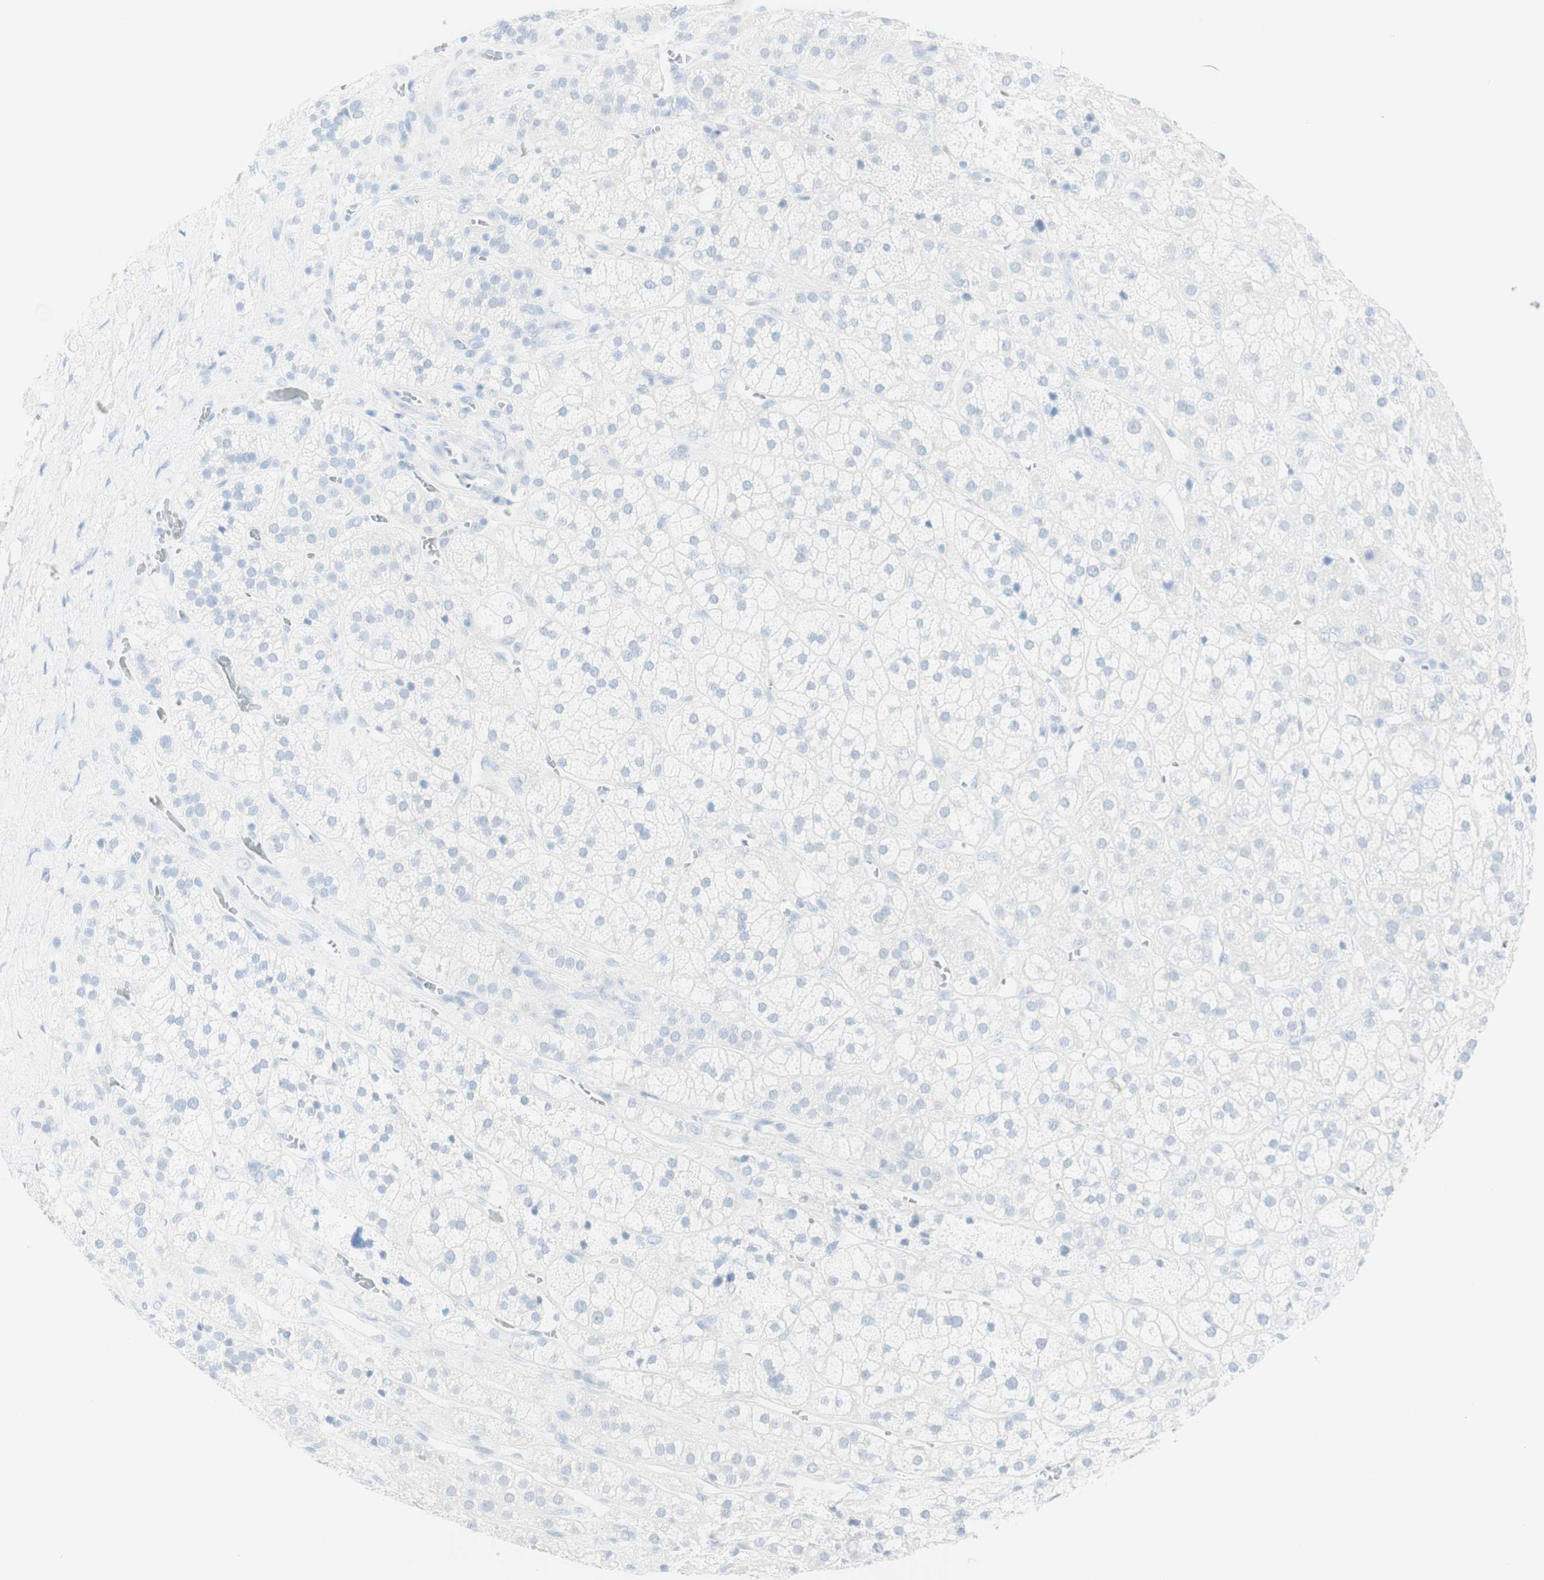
{"staining": {"intensity": "negative", "quantity": "none", "location": "none"}, "tissue": "adrenal gland", "cell_type": "Glandular cells", "image_type": "normal", "snomed": [{"axis": "morphology", "description": "Normal tissue, NOS"}, {"axis": "topography", "description": "Adrenal gland"}], "caption": "DAB immunohistochemical staining of unremarkable human adrenal gland demonstrates no significant positivity in glandular cells.", "gene": "TPO", "patient": {"sex": "male", "age": 56}}